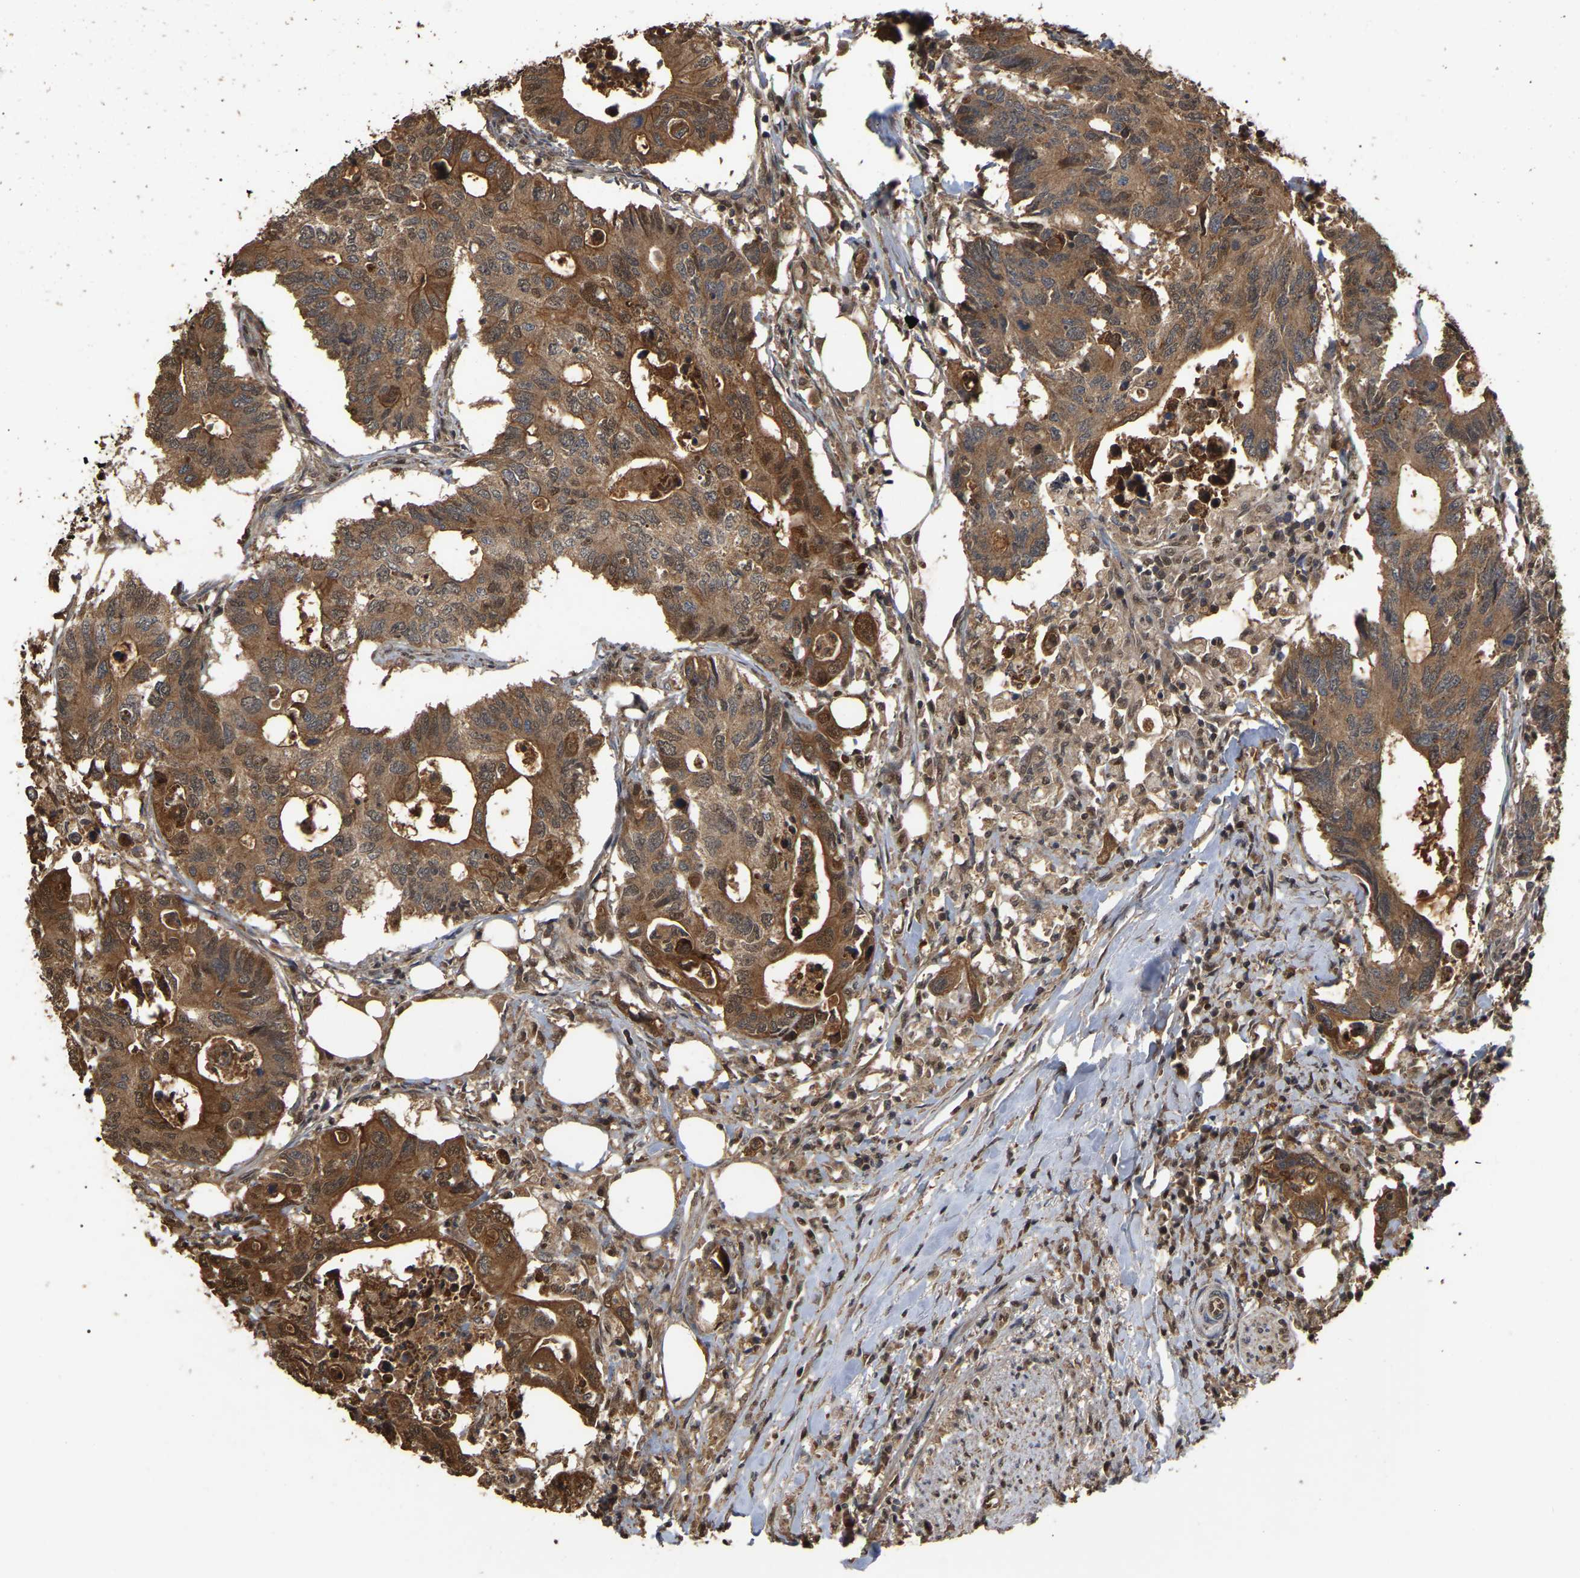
{"staining": {"intensity": "moderate", "quantity": ">75%", "location": "cytoplasmic/membranous"}, "tissue": "colorectal cancer", "cell_type": "Tumor cells", "image_type": "cancer", "snomed": [{"axis": "morphology", "description": "Adenocarcinoma, NOS"}, {"axis": "topography", "description": "Colon"}], "caption": "Human colorectal cancer stained with a brown dye displays moderate cytoplasmic/membranous positive positivity in about >75% of tumor cells.", "gene": "FAM219A", "patient": {"sex": "male", "age": 71}}